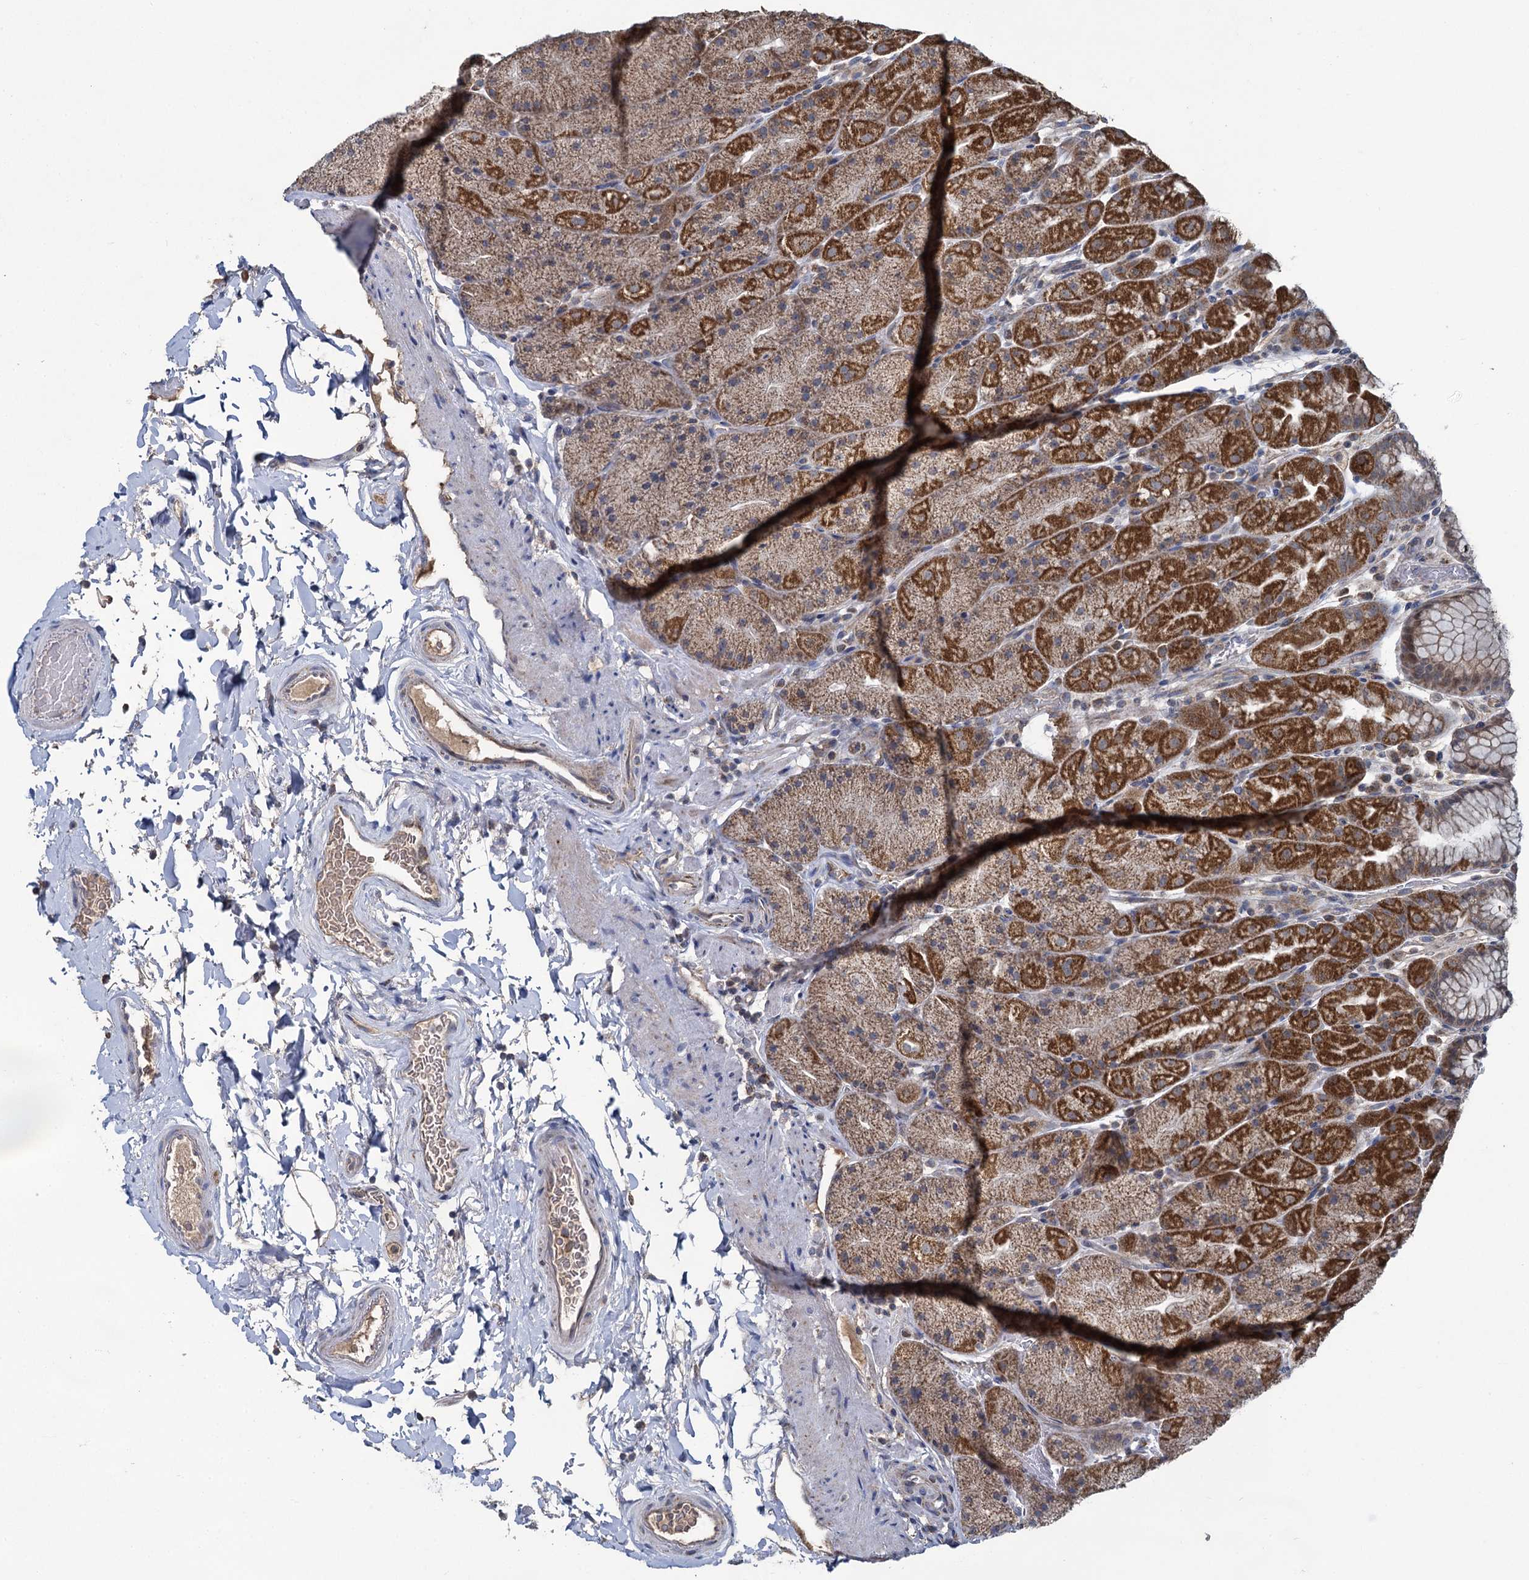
{"staining": {"intensity": "strong", "quantity": "25%-75%", "location": "cytoplasmic/membranous"}, "tissue": "stomach", "cell_type": "Glandular cells", "image_type": "normal", "snomed": [{"axis": "morphology", "description": "Normal tissue, NOS"}, {"axis": "topography", "description": "Stomach, upper"}, {"axis": "topography", "description": "Stomach, lower"}], "caption": "IHC (DAB) staining of benign human stomach exhibits strong cytoplasmic/membranous protein expression in about 25%-75% of glandular cells.", "gene": "METTL4", "patient": {"sex": "male", "age": 67}}